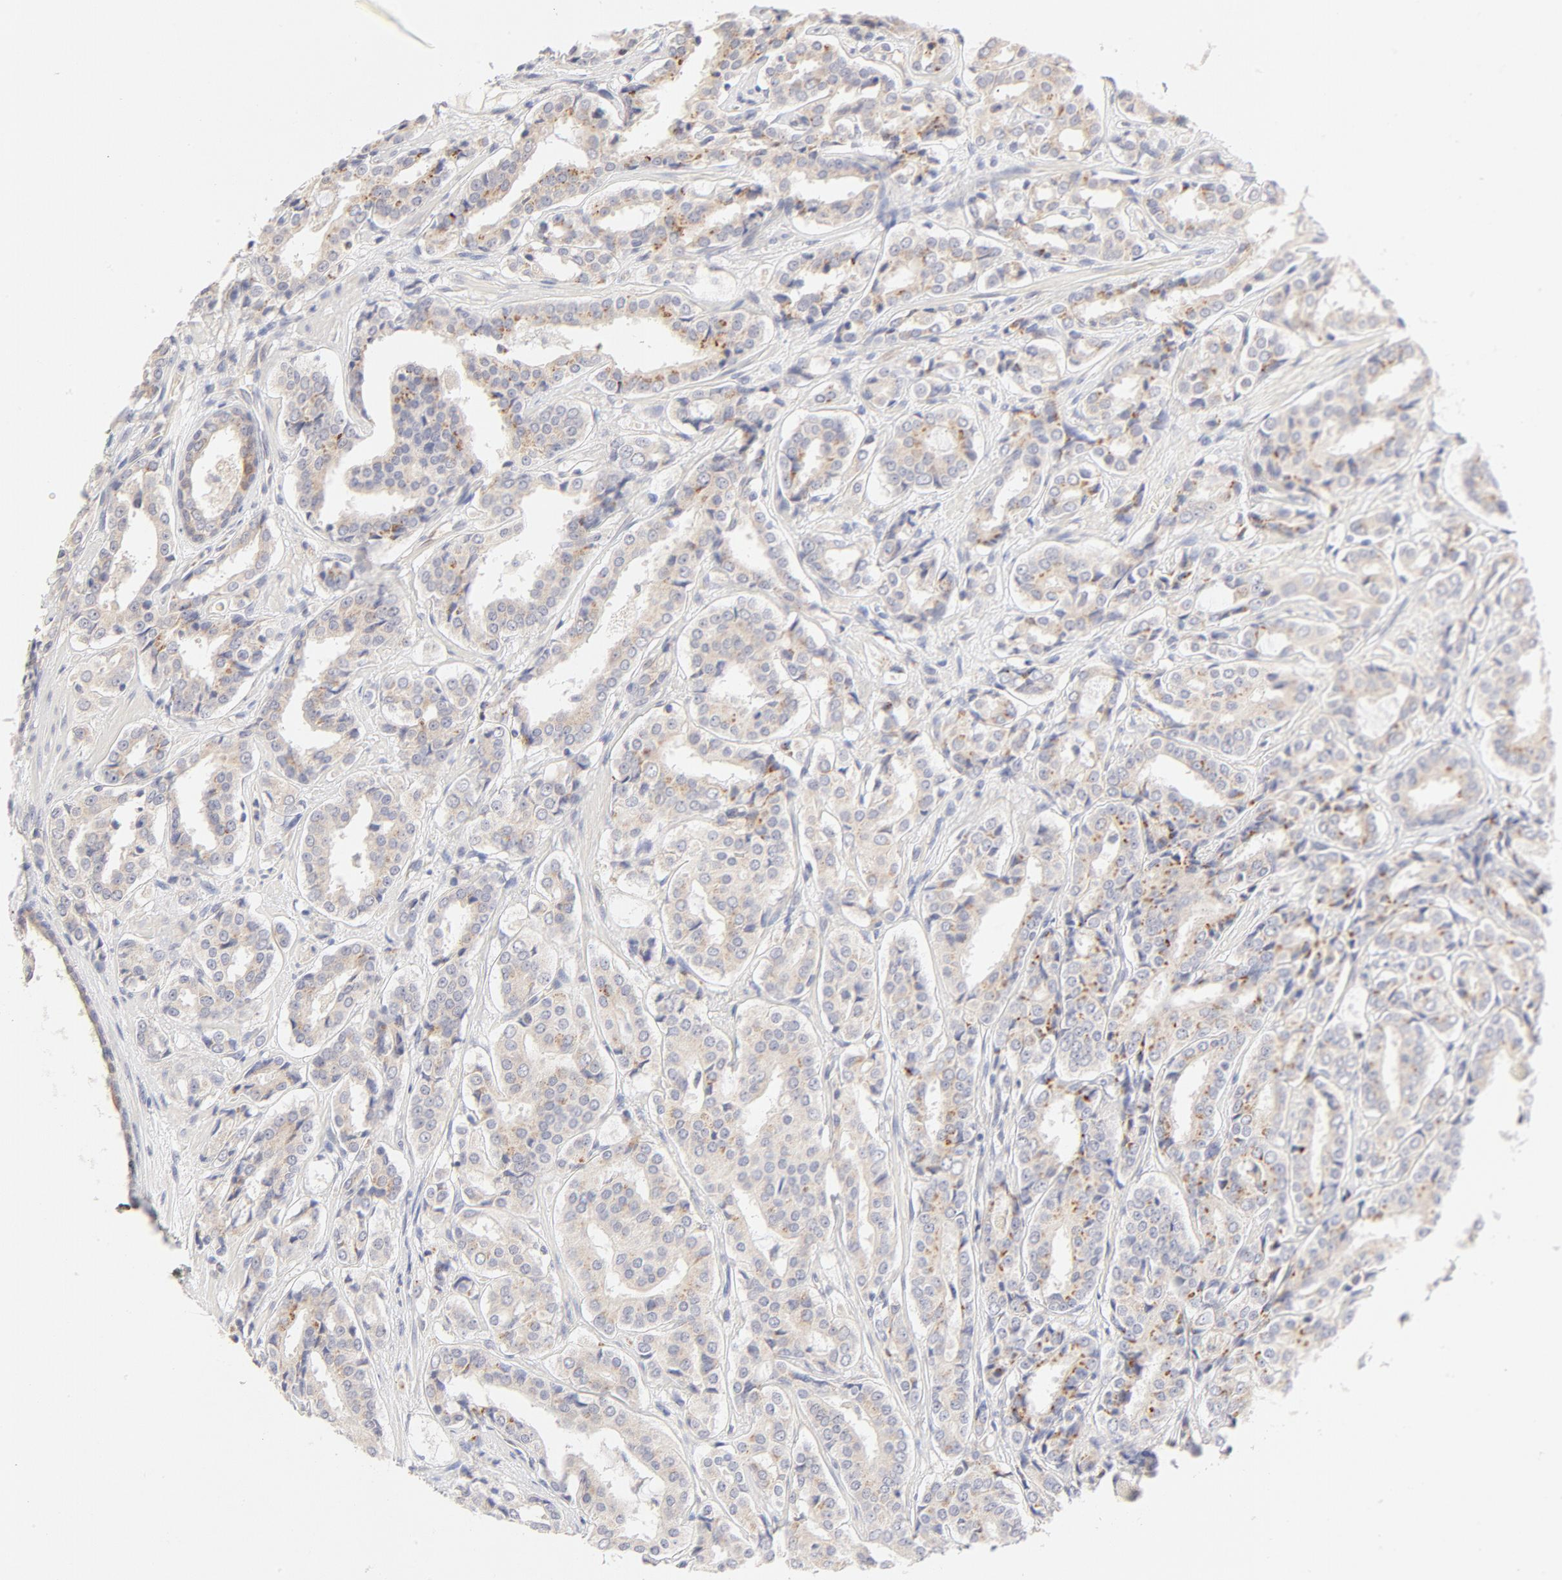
{"staining": {"intensity": "moderate", "quantity": "25%-75%", "location": "cytoplasmic/membranous"}, "tissue": "prostate cancer", "cell_type": "Tumor cells", "image_type": "cancer", "snomed": [{"axis": "morphology", "description": "Adenocarcinoma, Medium grade"}, {"axis": "topography", "description": "Prostate"}], "caption": "Human prostate medium-grade adenocarcinoma stained with a protein marker demonstrates moderate staining in tumor cells.", "gene": "NKX2-2", "patient": {"sex": "male", "age": 60}}